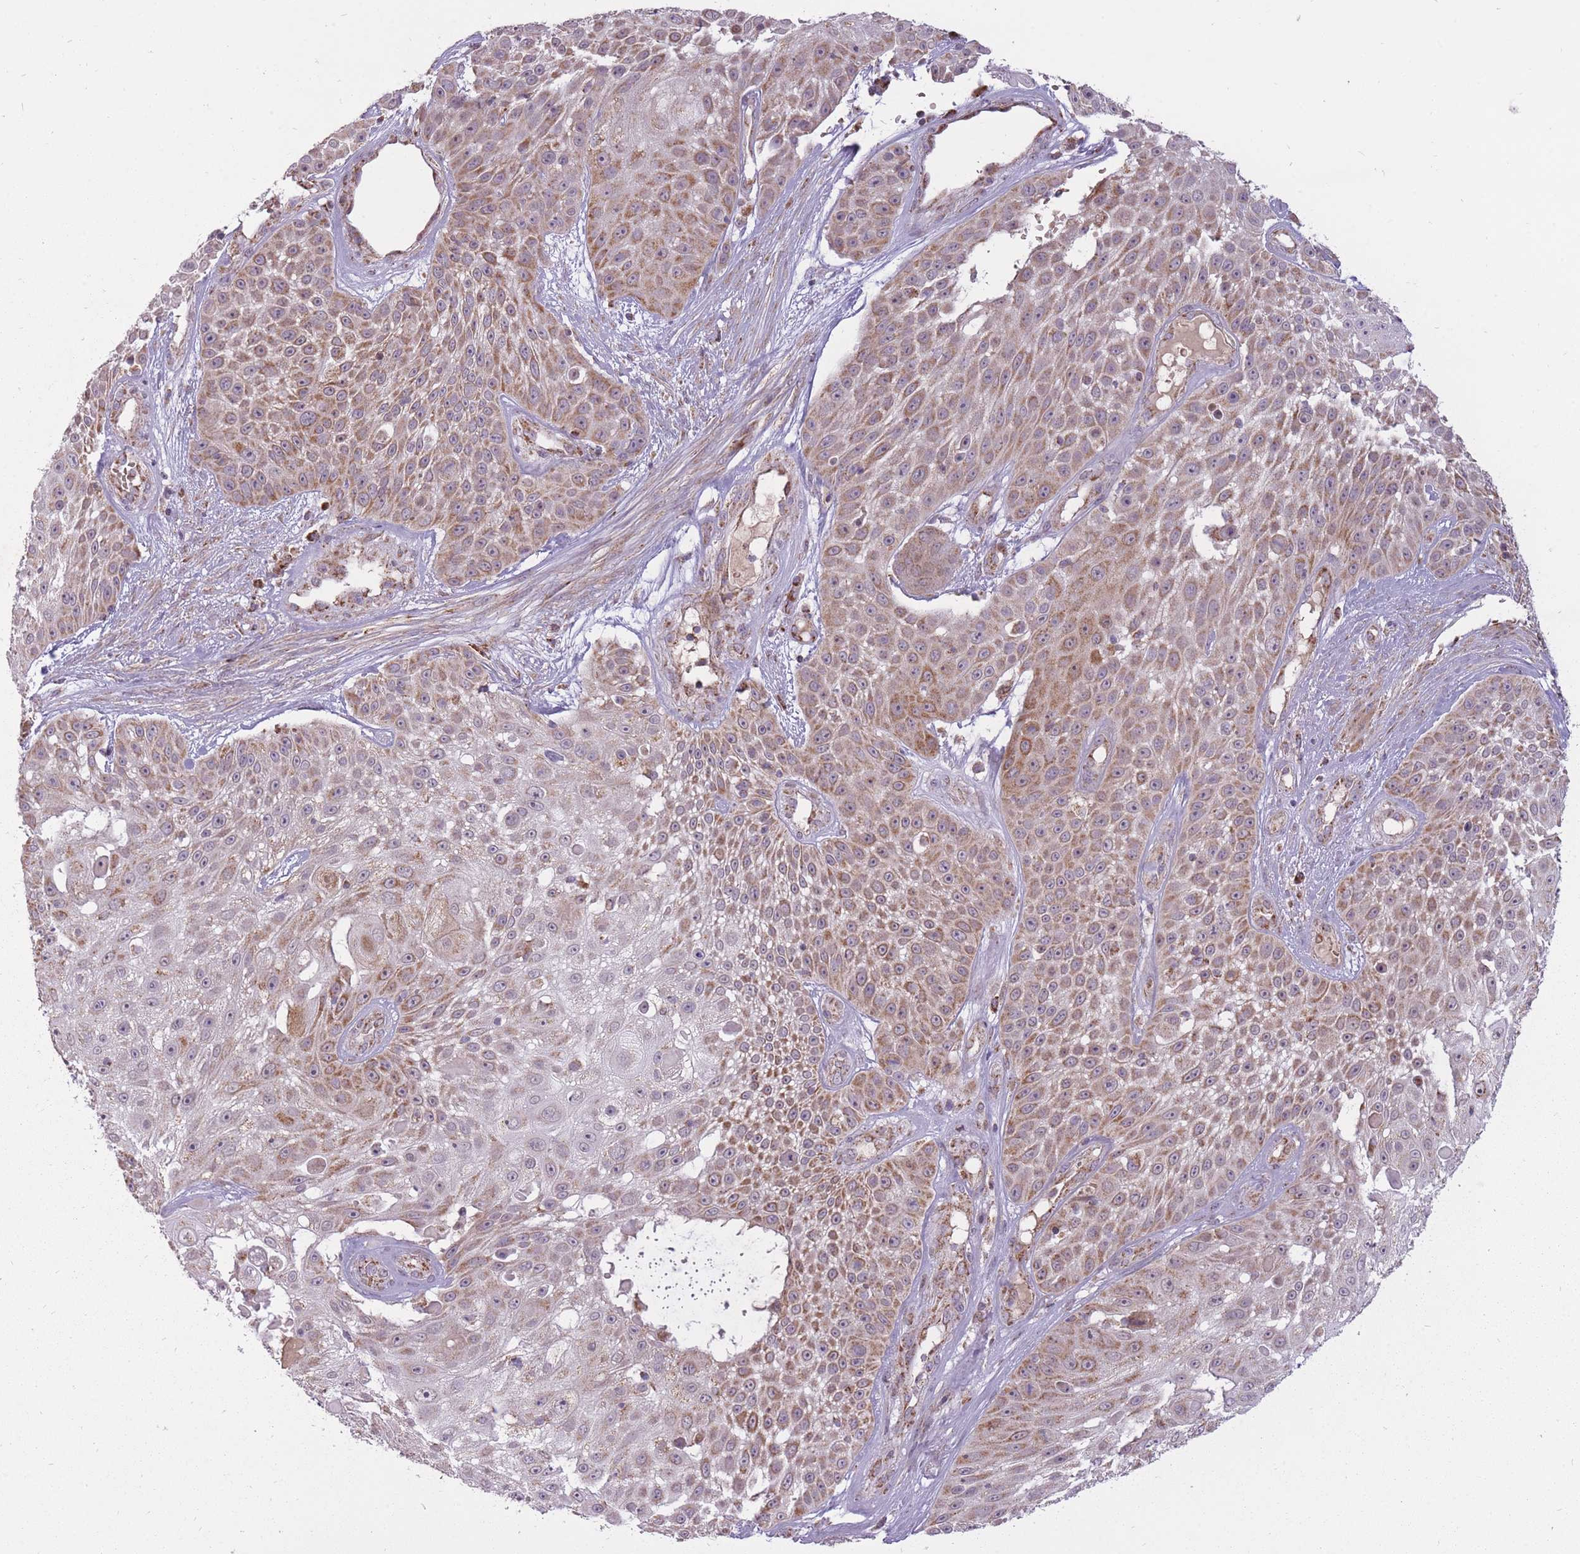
{"staining": {"intensity": "moderate", "quantity": "25%-75%", "location": "cytoplasmic/membranous"}, "tissue": "skin cancer", "cell_type": "Tumor cells", "image_type": "cancer", "snomed": [{"axis": "morphology", "description": "Squamous cell carcinoma, NOS"}, {"axis": "topography", "description": "Skin"}], "caption": "Immunohistochemistry (IHC) micrograph of neoplastic tissue: squamous cell carcinoma (skin) stained using immunohistochemistry shows medium levels of moderate protein expression localized specifically in the cytoplasmic/membranous of tumor cells, appearing as a cytoplasmic/membranous brown color.", "gene": "LIN7C", "patient": {"sex": "female", "age": 86}}